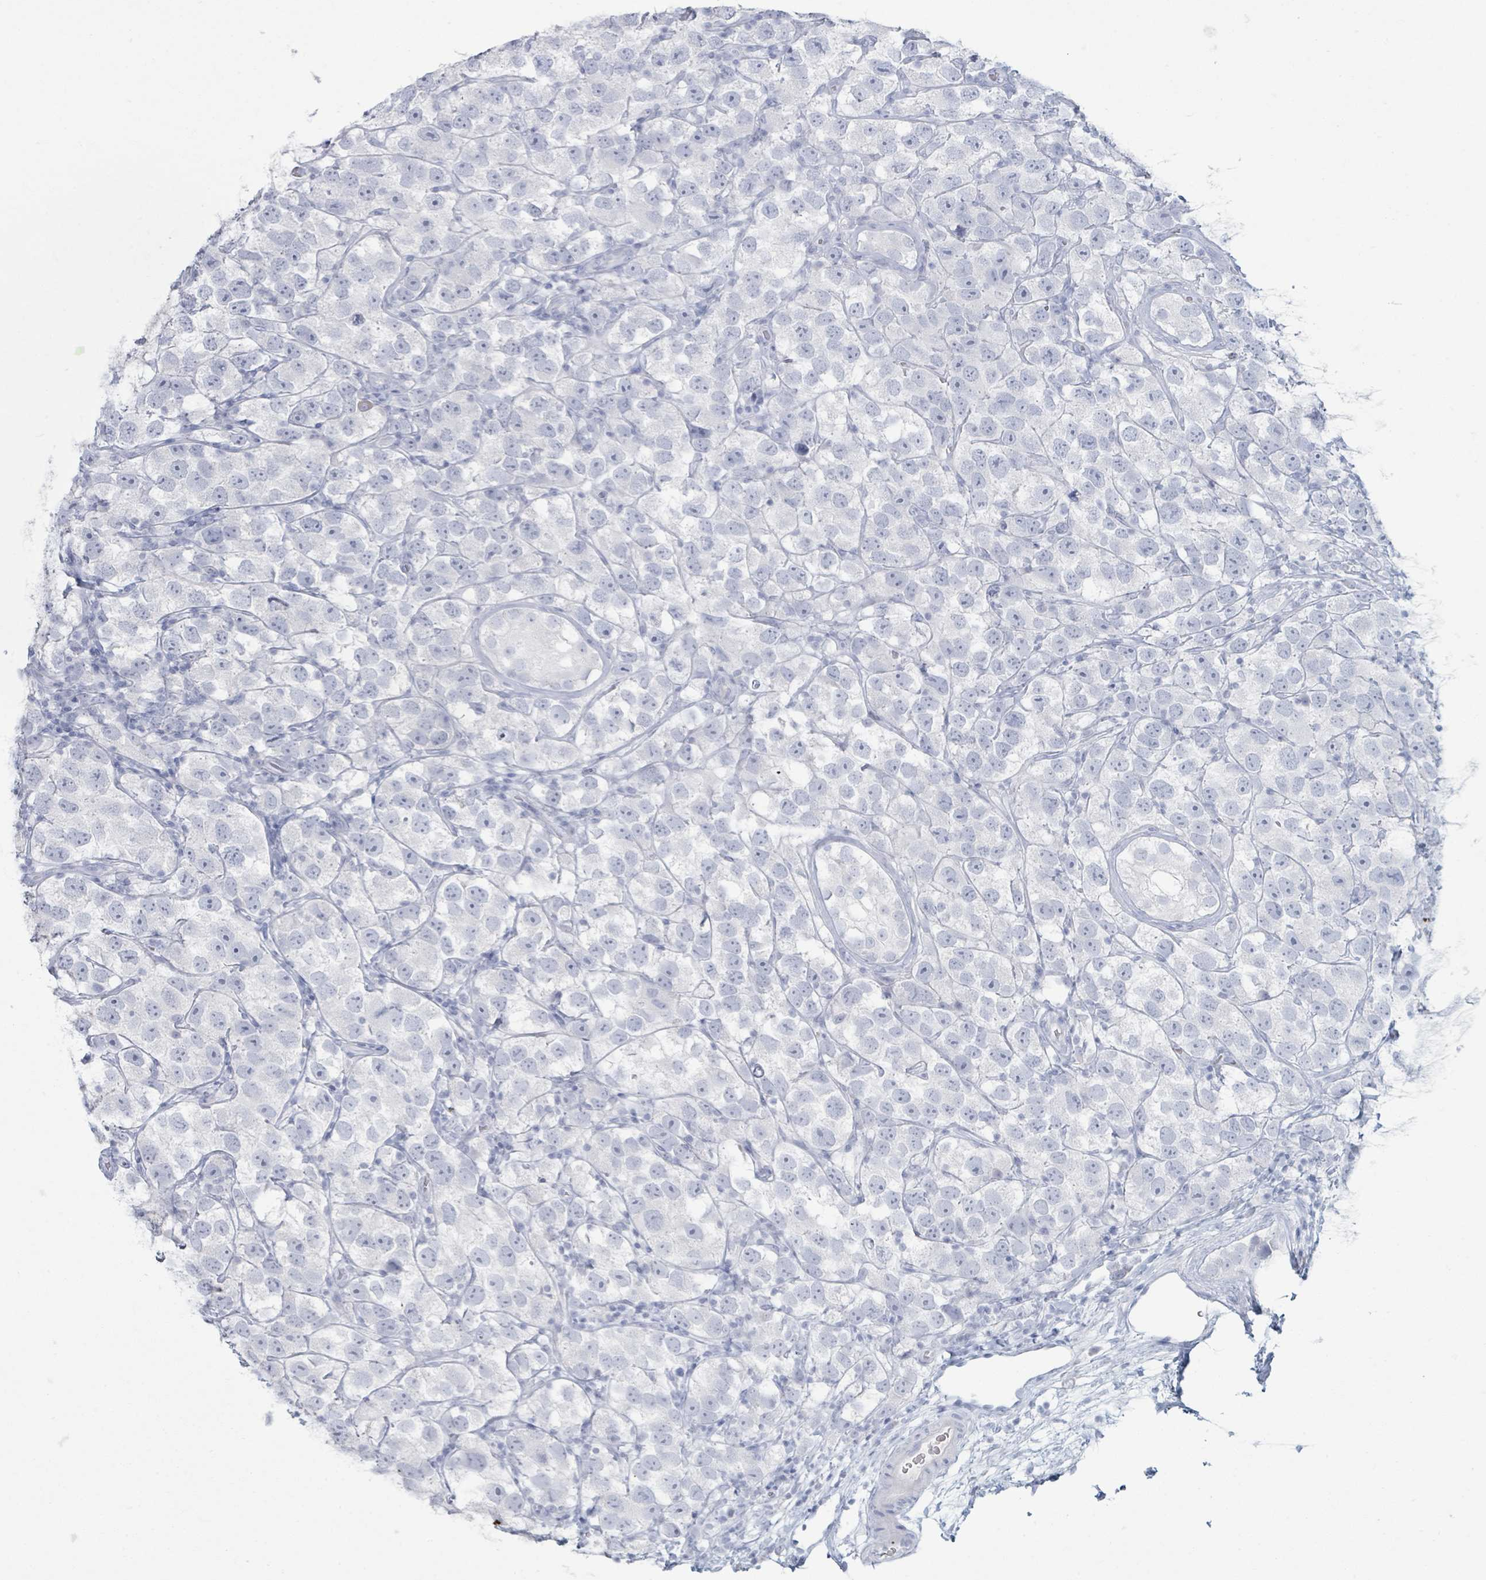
{"staining": {"intensity": "negative", "quantity": "none", "location": "none"}, "tissue": "testis cancer", "cell_type": "Tumor cells", "image_type": "cancer", "snomed": [{"axis": "morphology", "description": "Seminoma, NOS"}, {"axis": "topography", "description": "Testis"}], "caption": "Immunohistochemical staining of testis seminoma displays no significant staining in tumor cells. (IHC, brightfield microscopy, high magnification).", "gene": "DEFA4", "patient": {"sex": "male", "age": 26}}